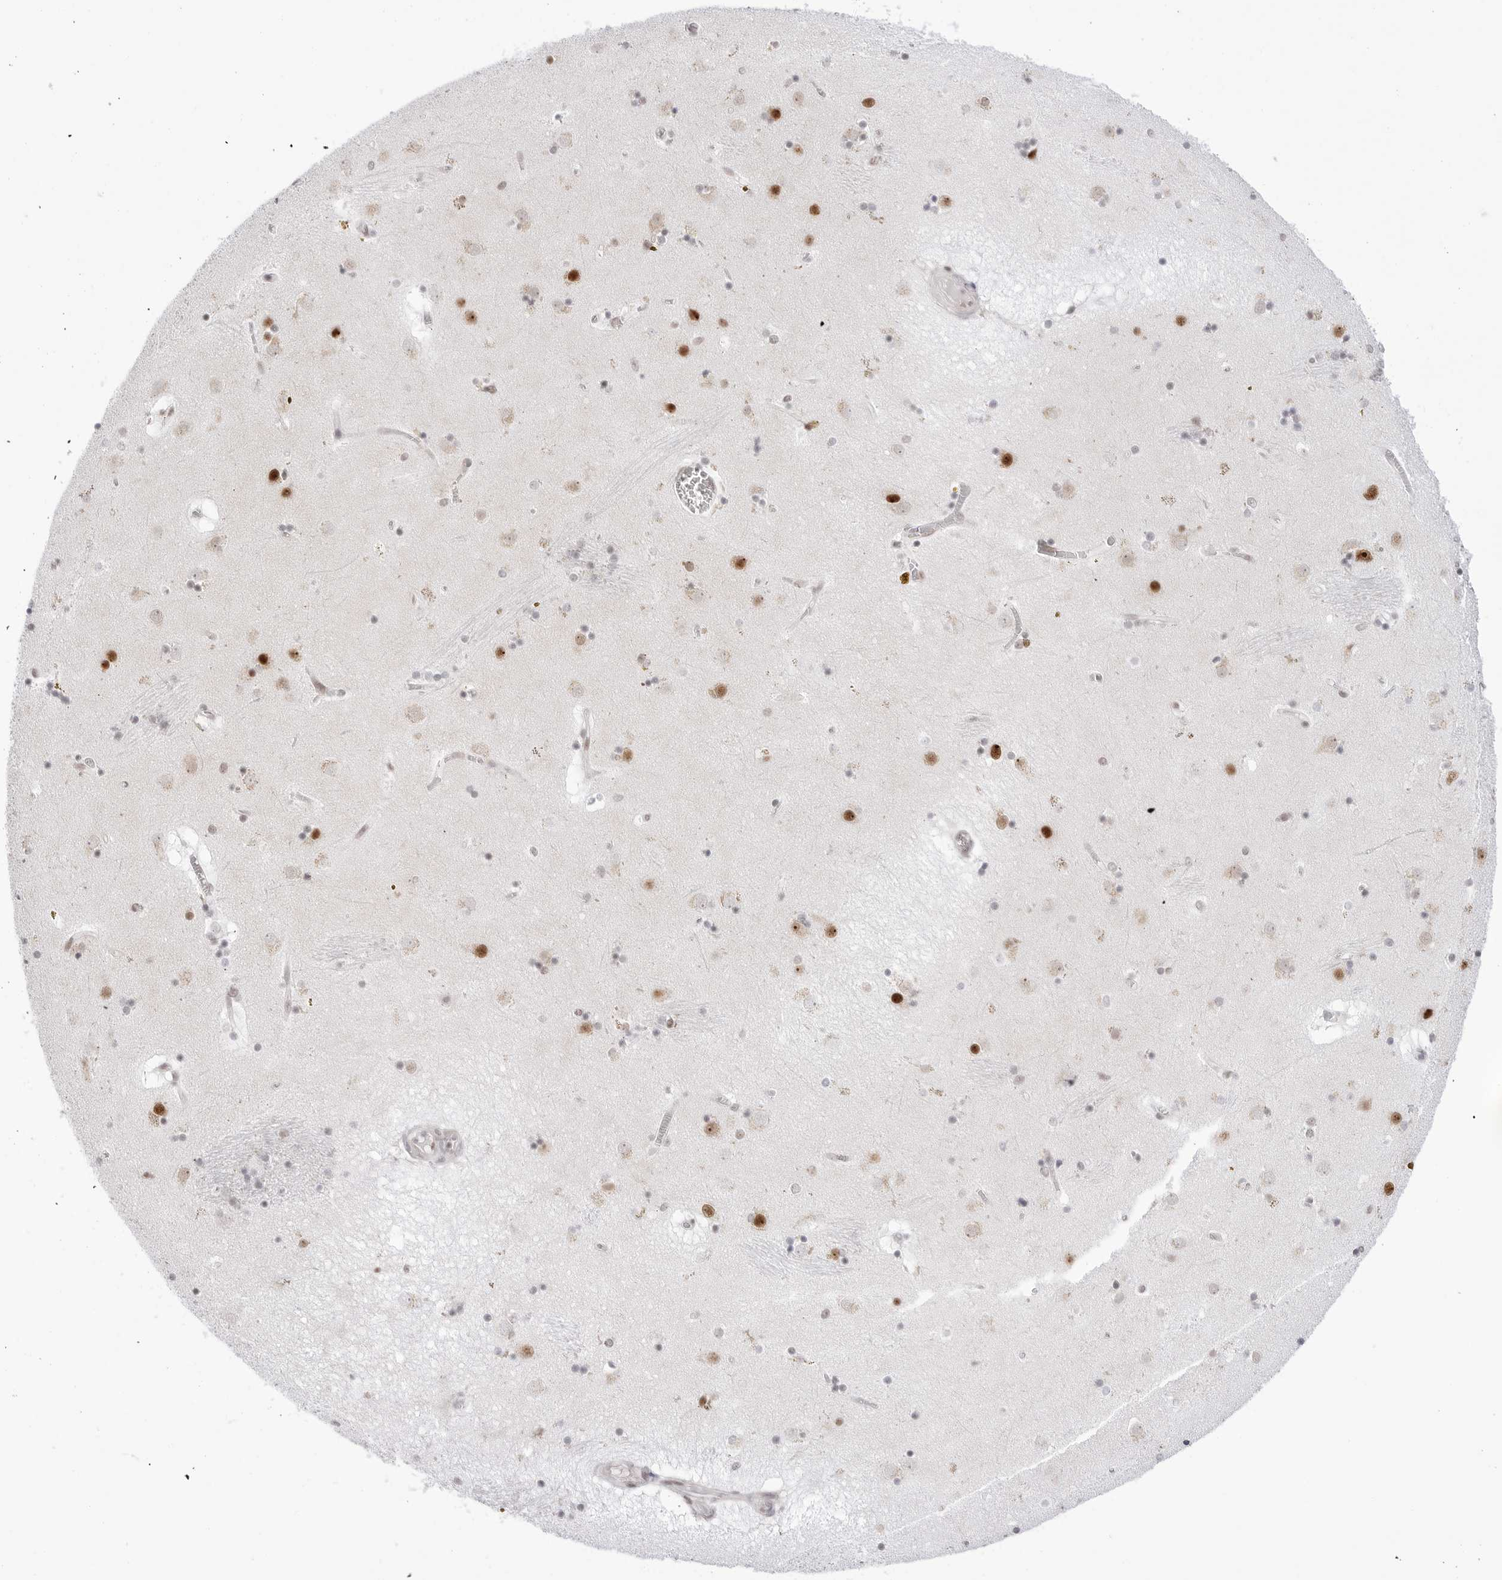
{"staining": {"intensity": "moderate", "quantity": "<25%", "location": "nuclear"}, "tissue": "caudate", "cell_type": "Glial cells", "image_type": "normal", "snomed": [{"axis": "morphology", "description": "Normal tissue, NOS"}, {"axis": "topography", "description": "Lateral ventricle wall"}], "caption": "Caudate stained with immunohistochemistry displays moderate nuclear staining in approximately <25% of glial cells.", "gene": "C1orf162", "patient": {"sex": "male", "age": 70}}